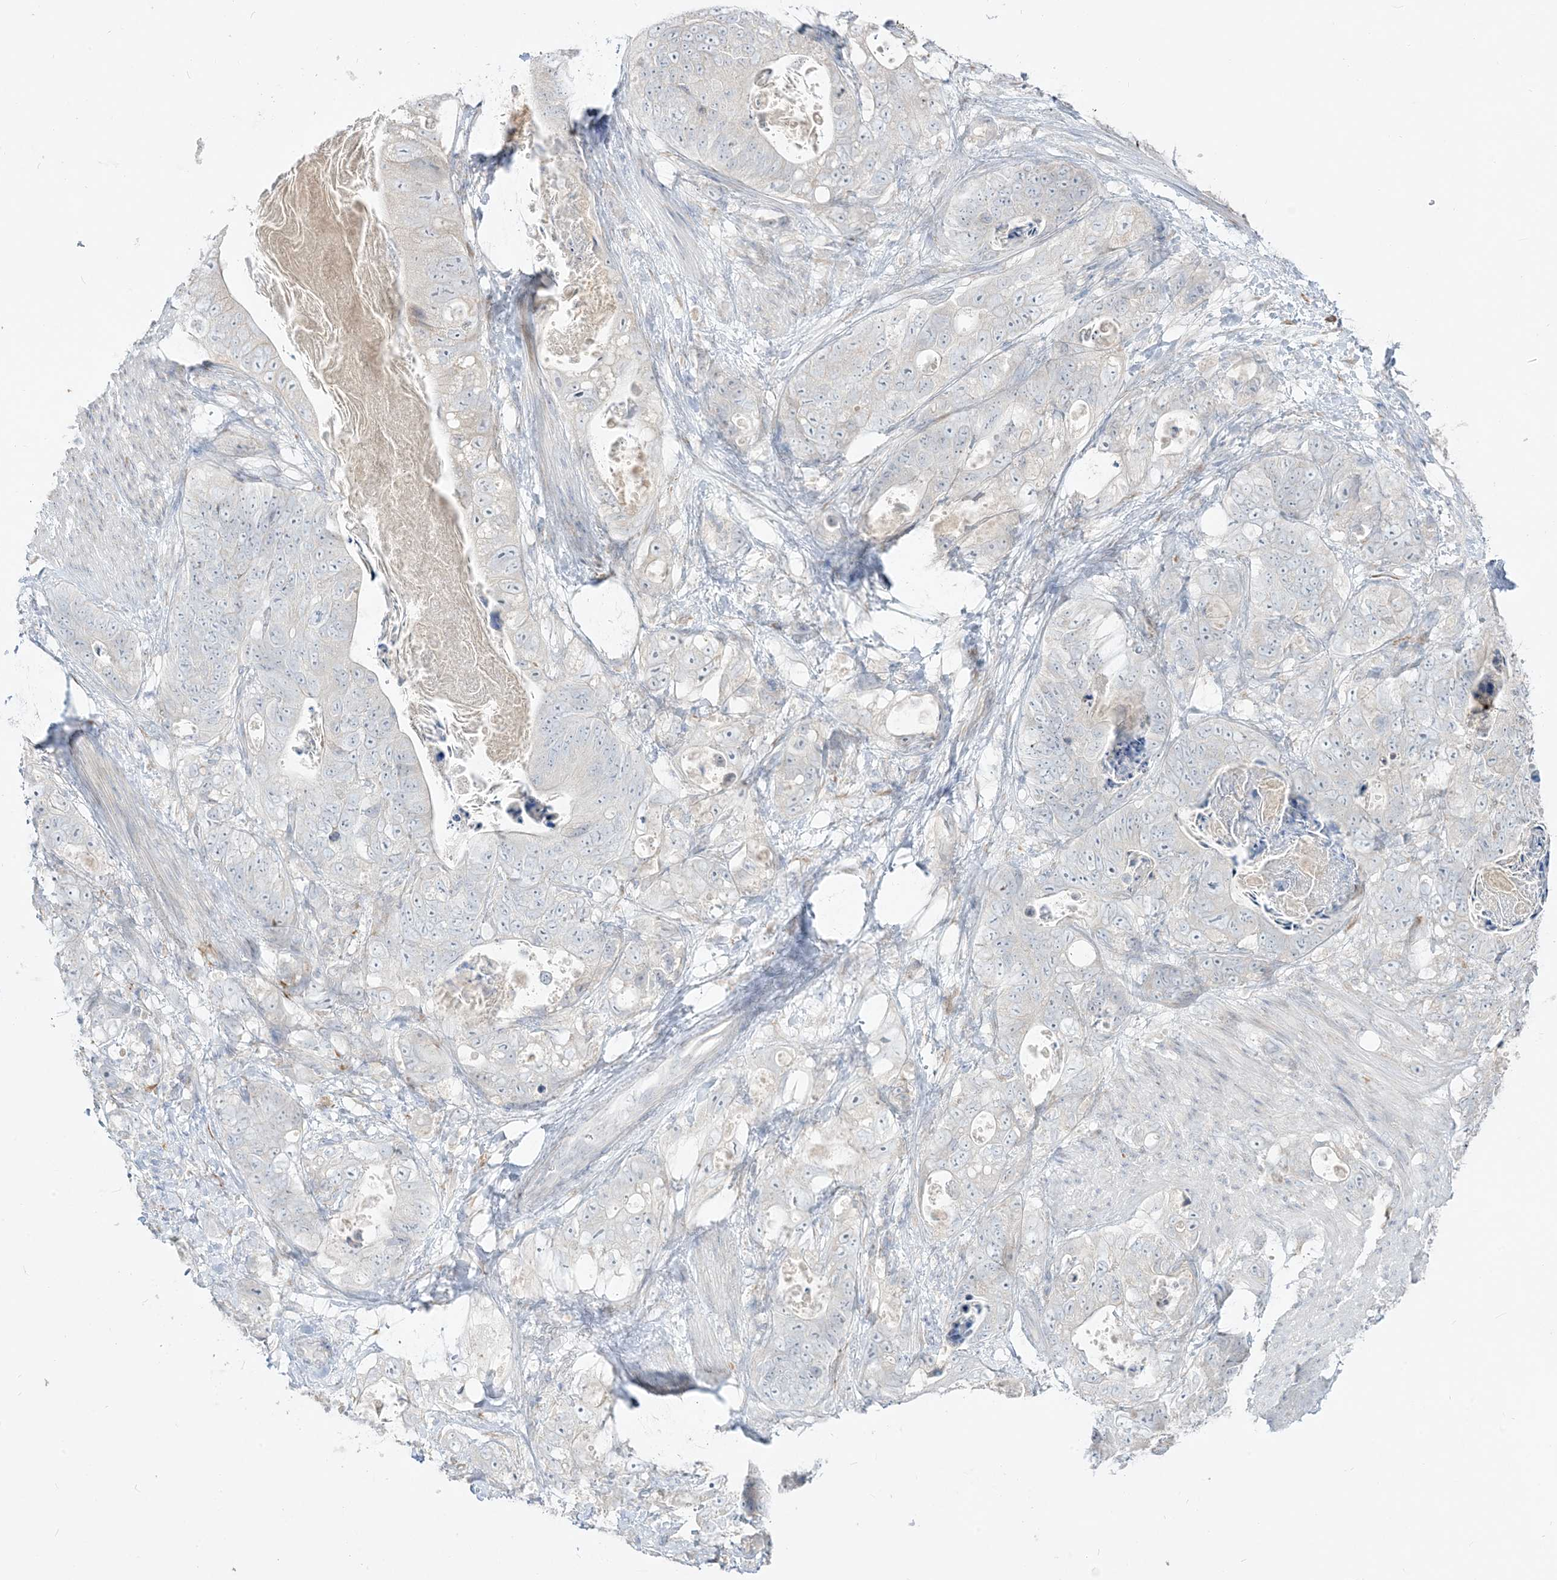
{"staining": {"intensity": "negative", "quantity": "none", "location": "none"}, "tissue": "stomach cancer", "cell_type": "Tumor cells", "image_type": "cancer", "snomed": [{"axis": "morphology", "description": "Normal tissue, NOS"}, {"axis": "morphology", "description": "Adenocarcinoma, NOS"}, {"axis": "topography", "description": "Stomach"}], "caption": "Stomach cancer (adenocarcinoma) was stained to show a protein in brown. There is no significant staining in tumor cells.", "gene": "LOXL3", "patient": {"sex": "female", "age": 89}}